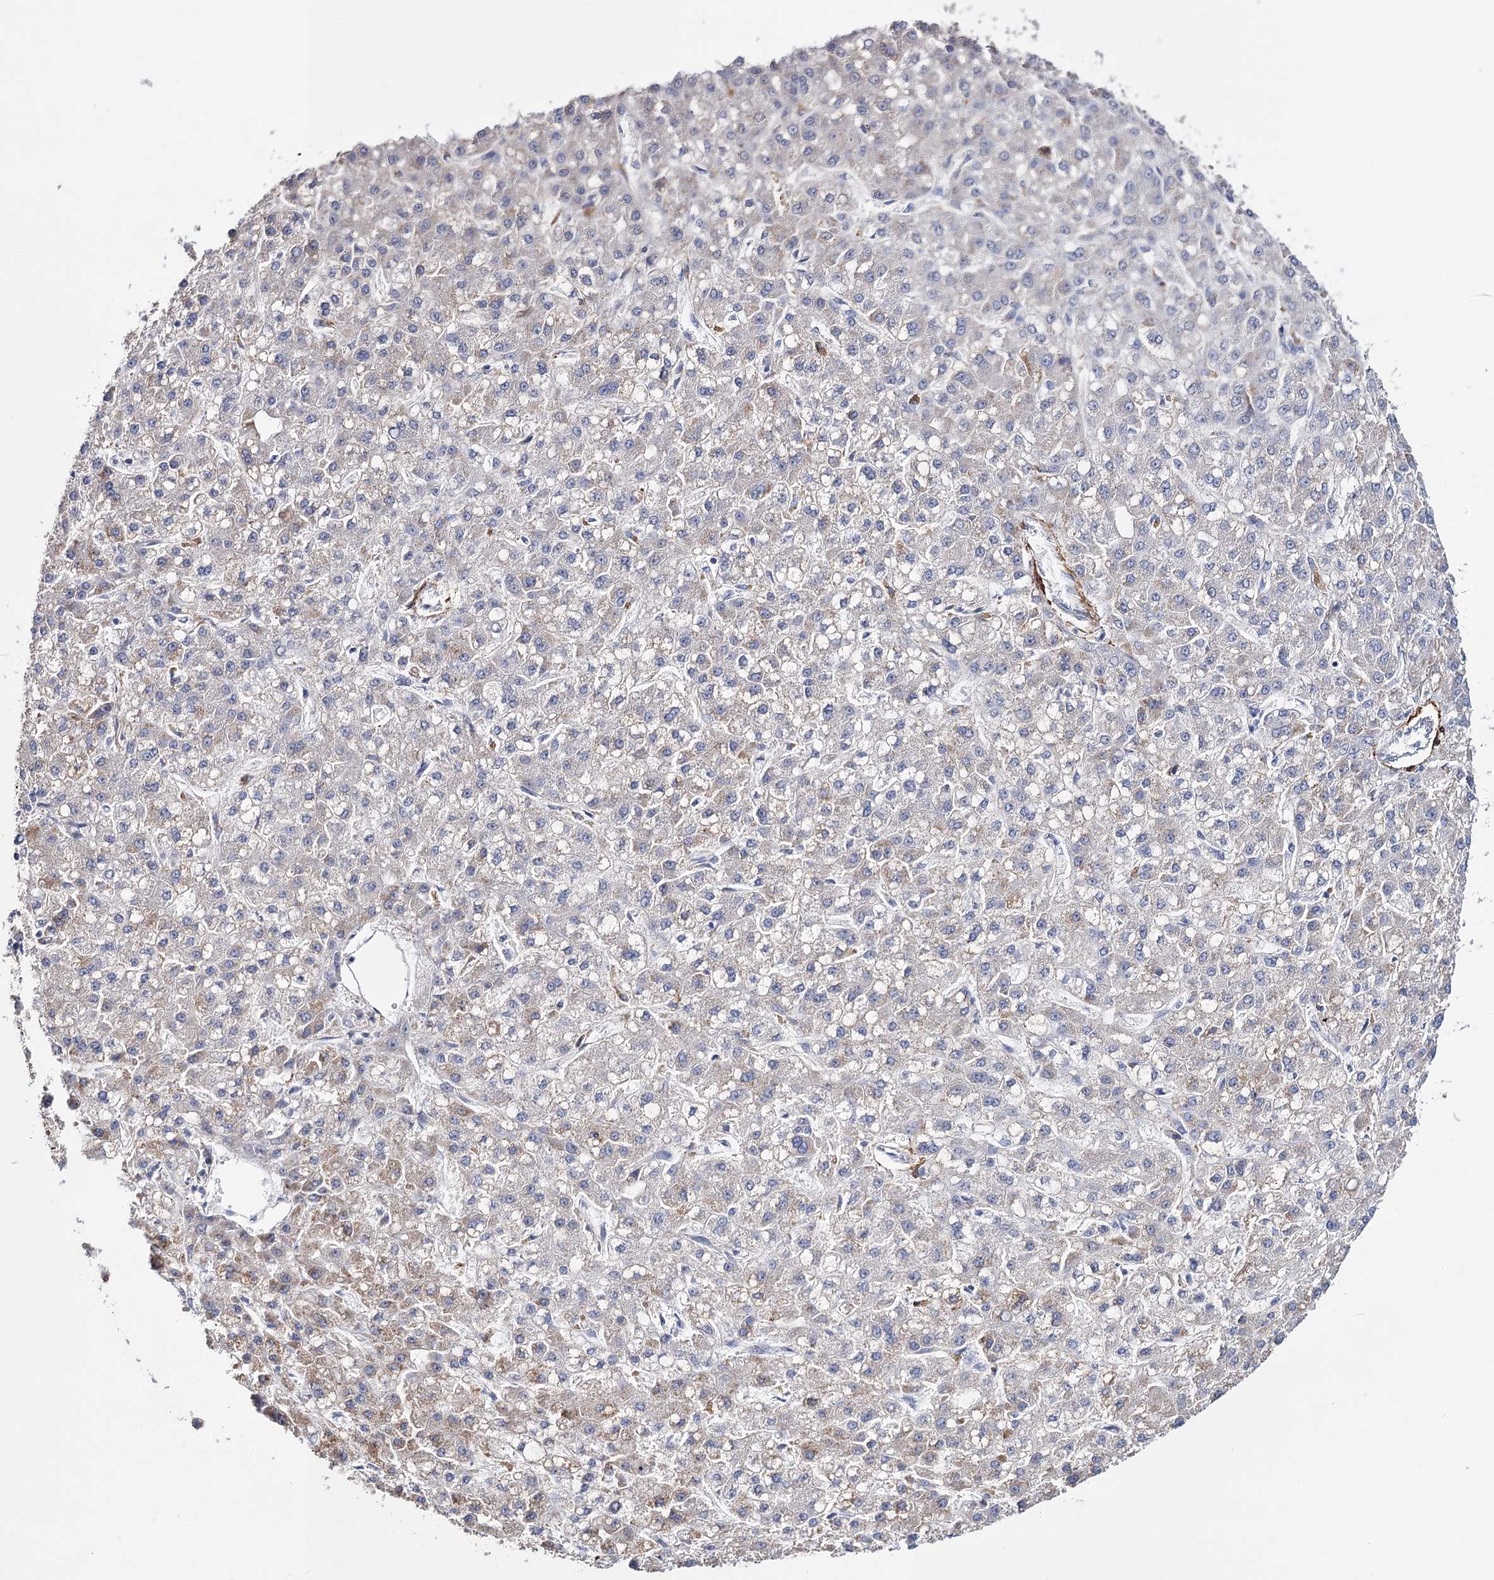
{"staining": {"intensity": "weak", "quantity": "25%-75%", "location": "cytoplasmic/membranous"}, "tissue": "liver cancer", "cell_type": "Tumor cells", "image_type": "cancer", "snomed": [{"axis": "morphology", "description": "Carcinoma, Hepatocellular, NOS"}, {"axis": "topography", "description": "Liver"}], "caption": "About 25%-75% of tumor cells in liver cancer (hepatocellular carcinoma) exhibit weak cytoplasmic/membranous protein staining as visualized by brown immunohistochemical staining.", "gene": "CFAP46", "patient": {"sex": "male", "age": 67}}